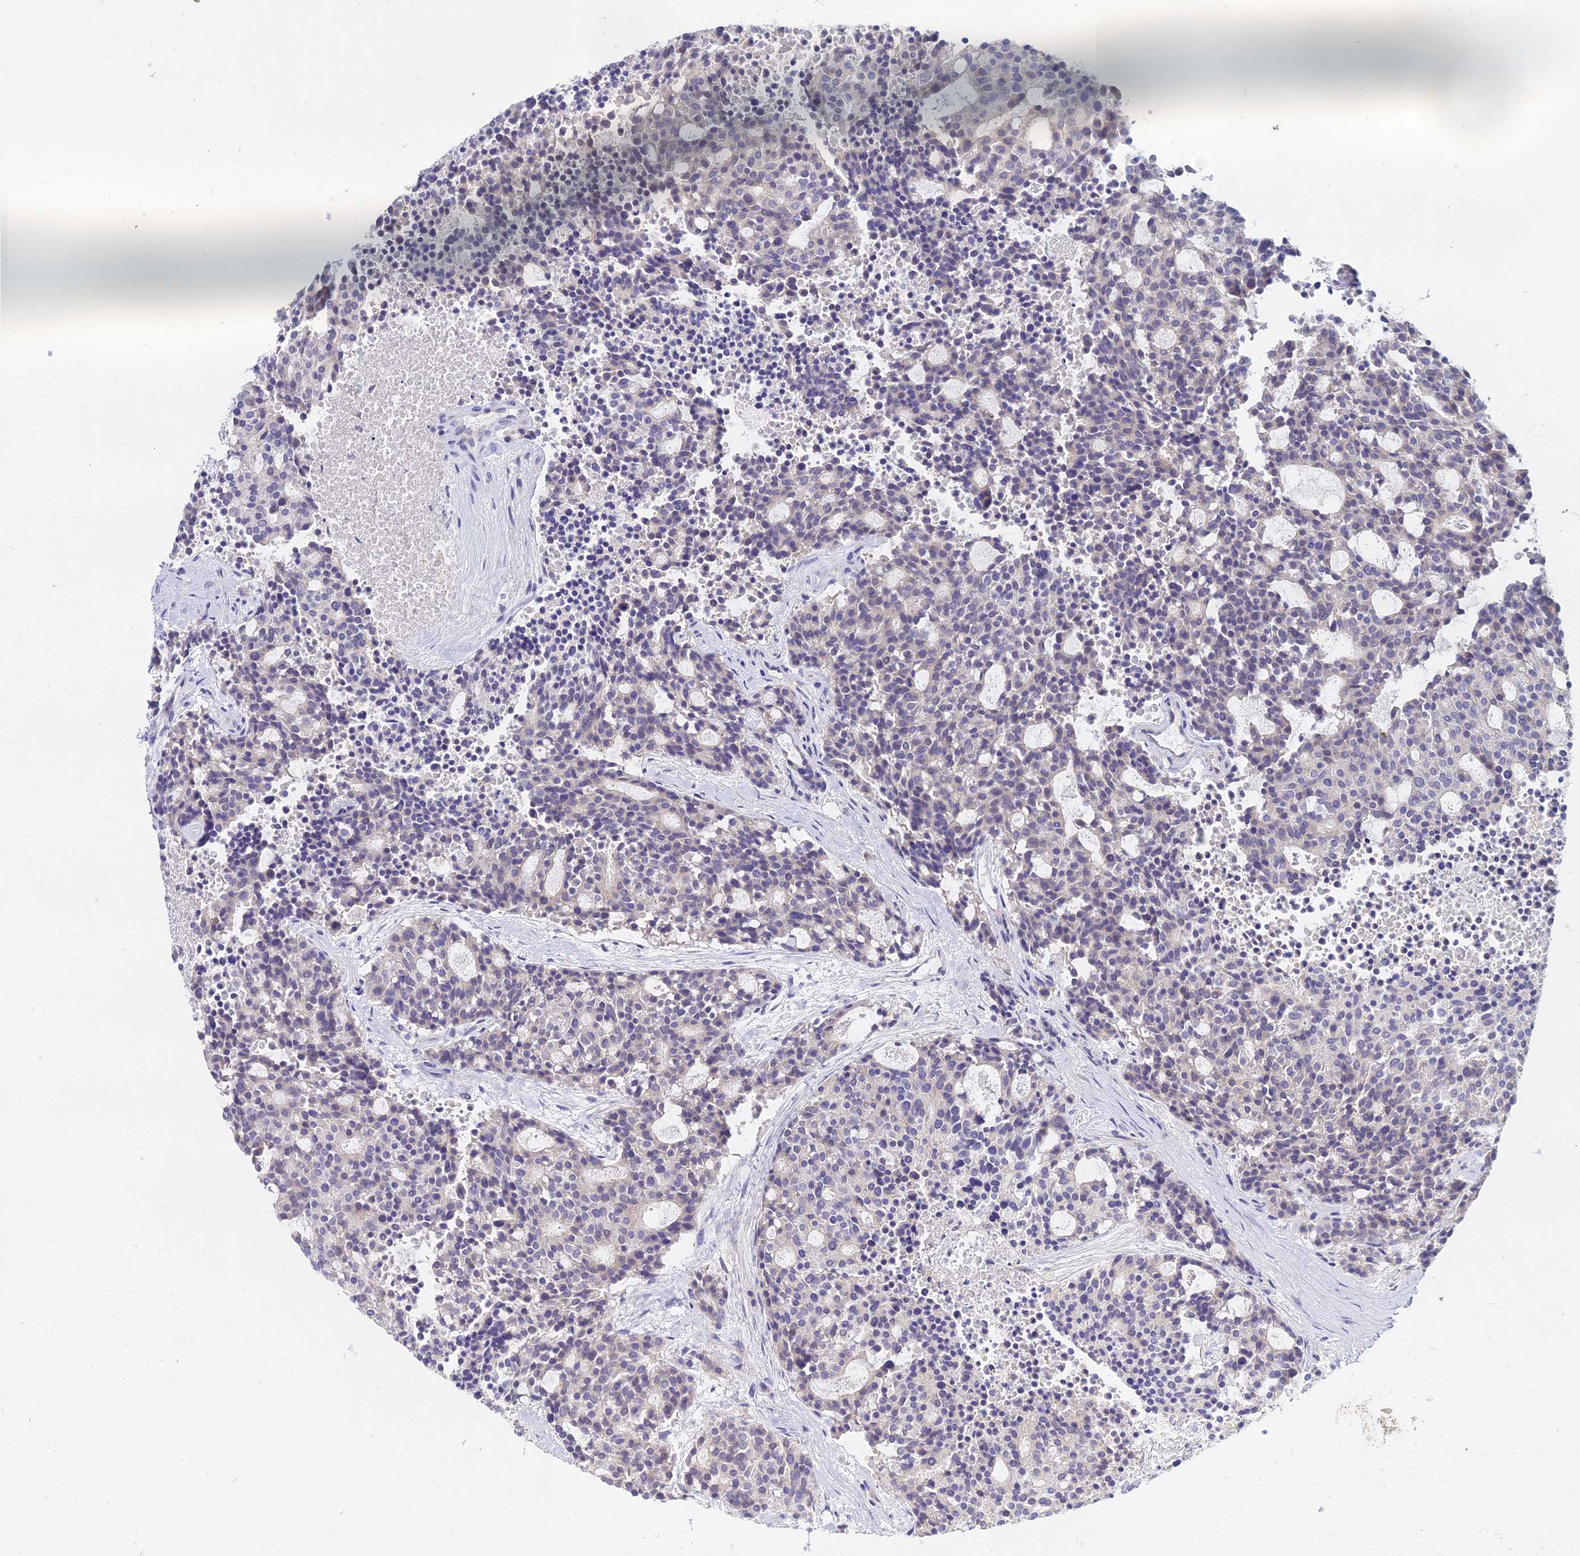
{"staining": {"intensity": "negative", "quantity": "none", "location": "none"}, "tissue": "carcinoid", "cell_type": "Tumor cells", "image_type": "cancer", "snomed": [{"axis": "morphology", "description": "Carcinoid, malignant, NOS"}, {"axis": "topography", "description": "Pancreas"}], "caption": "There is no significant positivity in tumor cells of malignant carcinoid.", "gene": "NPY", "patient": {"sex": "female", "age": 54}}